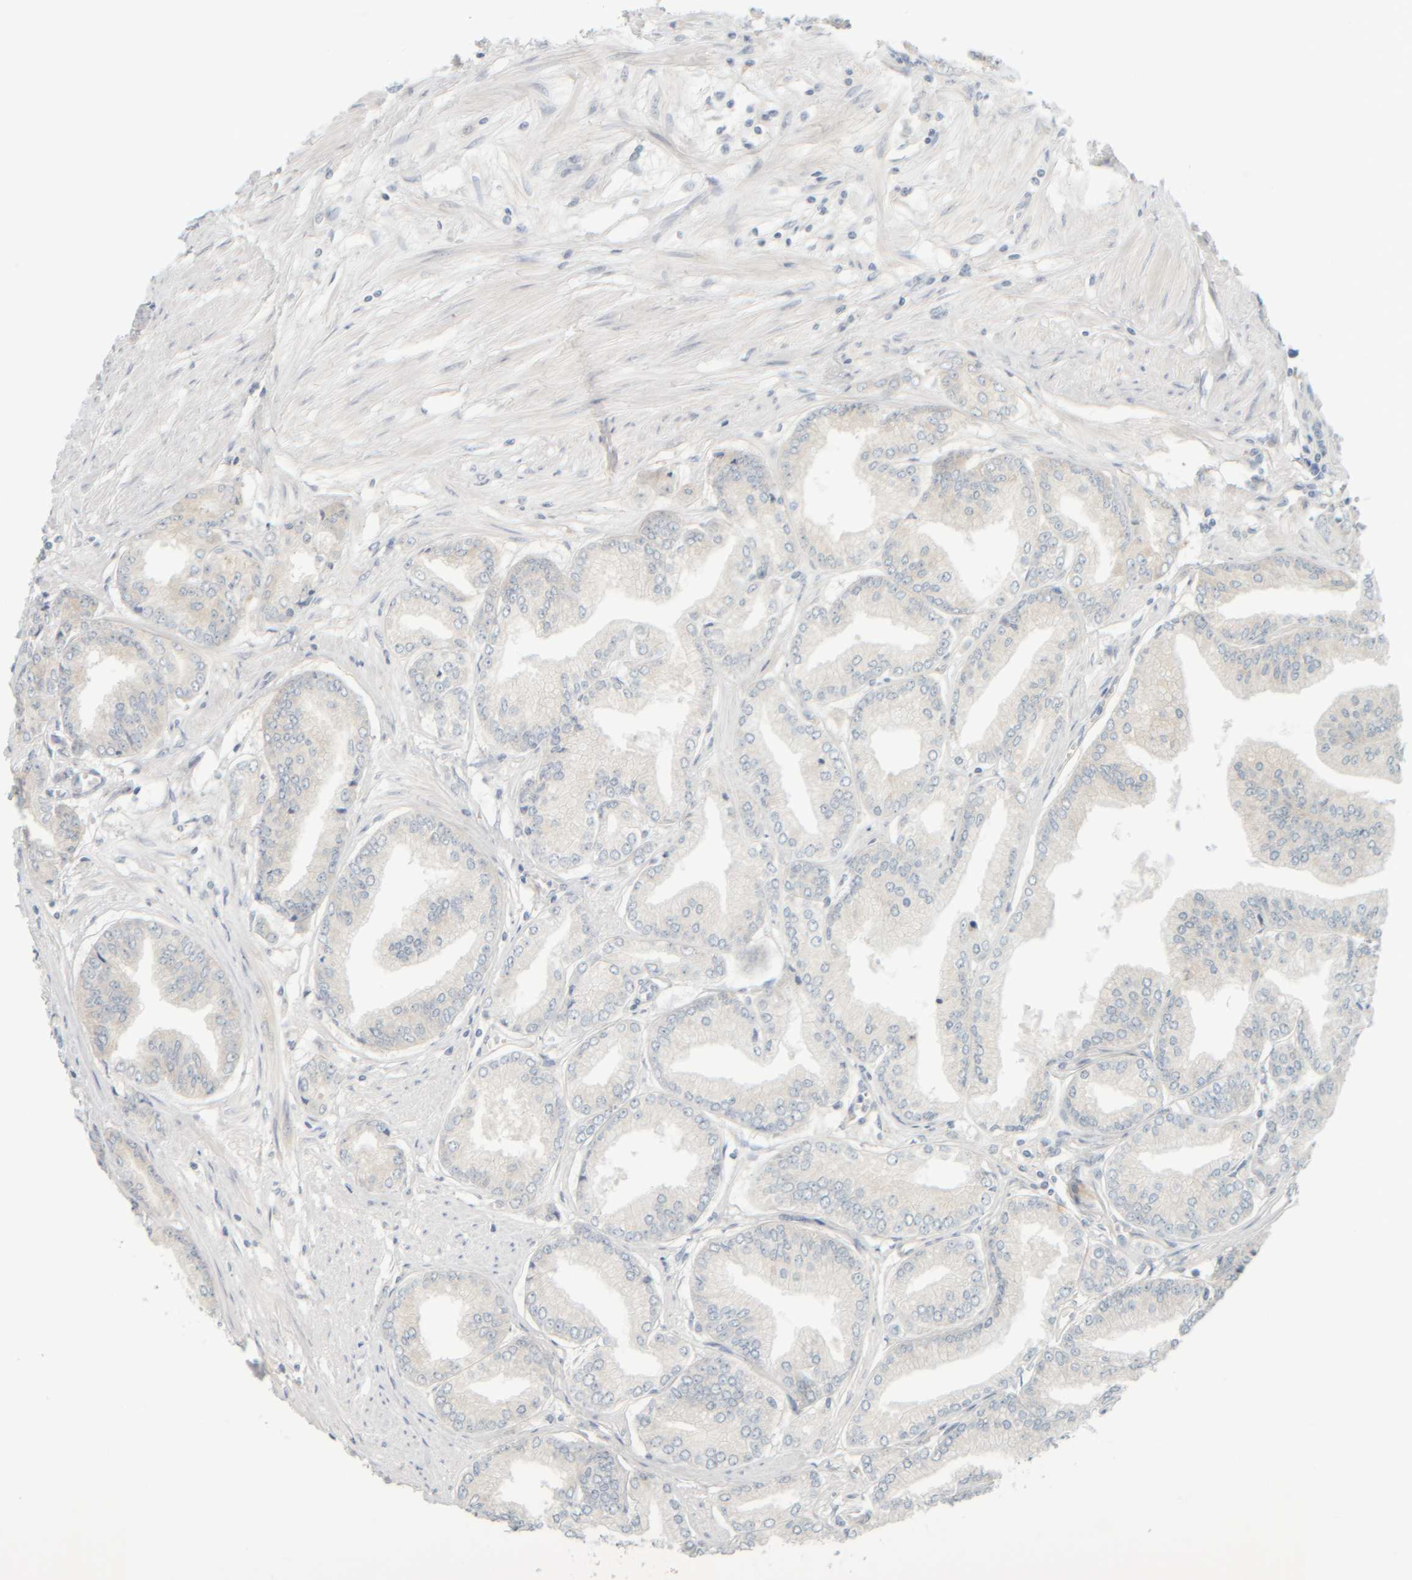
{"staining": {"intensity": "negative", "quantity": "none", "location": "none"}, "tissue": "prostate cancer", "cell_type": "Tumor cells", "image_type": "cancer", "snomed": [{"axis": "morphology", "description": "Adenocarcinoma, Low grade"}, {"axis": "topography", "description": "Prostate"}], "caption": "The immunohistochemistry (IHC) micrograph has no significant staining in tumor cells of low-grade adenocarcinoma (prostate) tissue. The staining was performed using DAB (3,3'-diaminobenzidine) to visualize the protein expression in brown, while the nuclei were stained in blue with hematoxylin (Magnification: 20x).", "gene": "PTGES3L-AARSD1", "patient": {"sex": "male", "age": 52}}